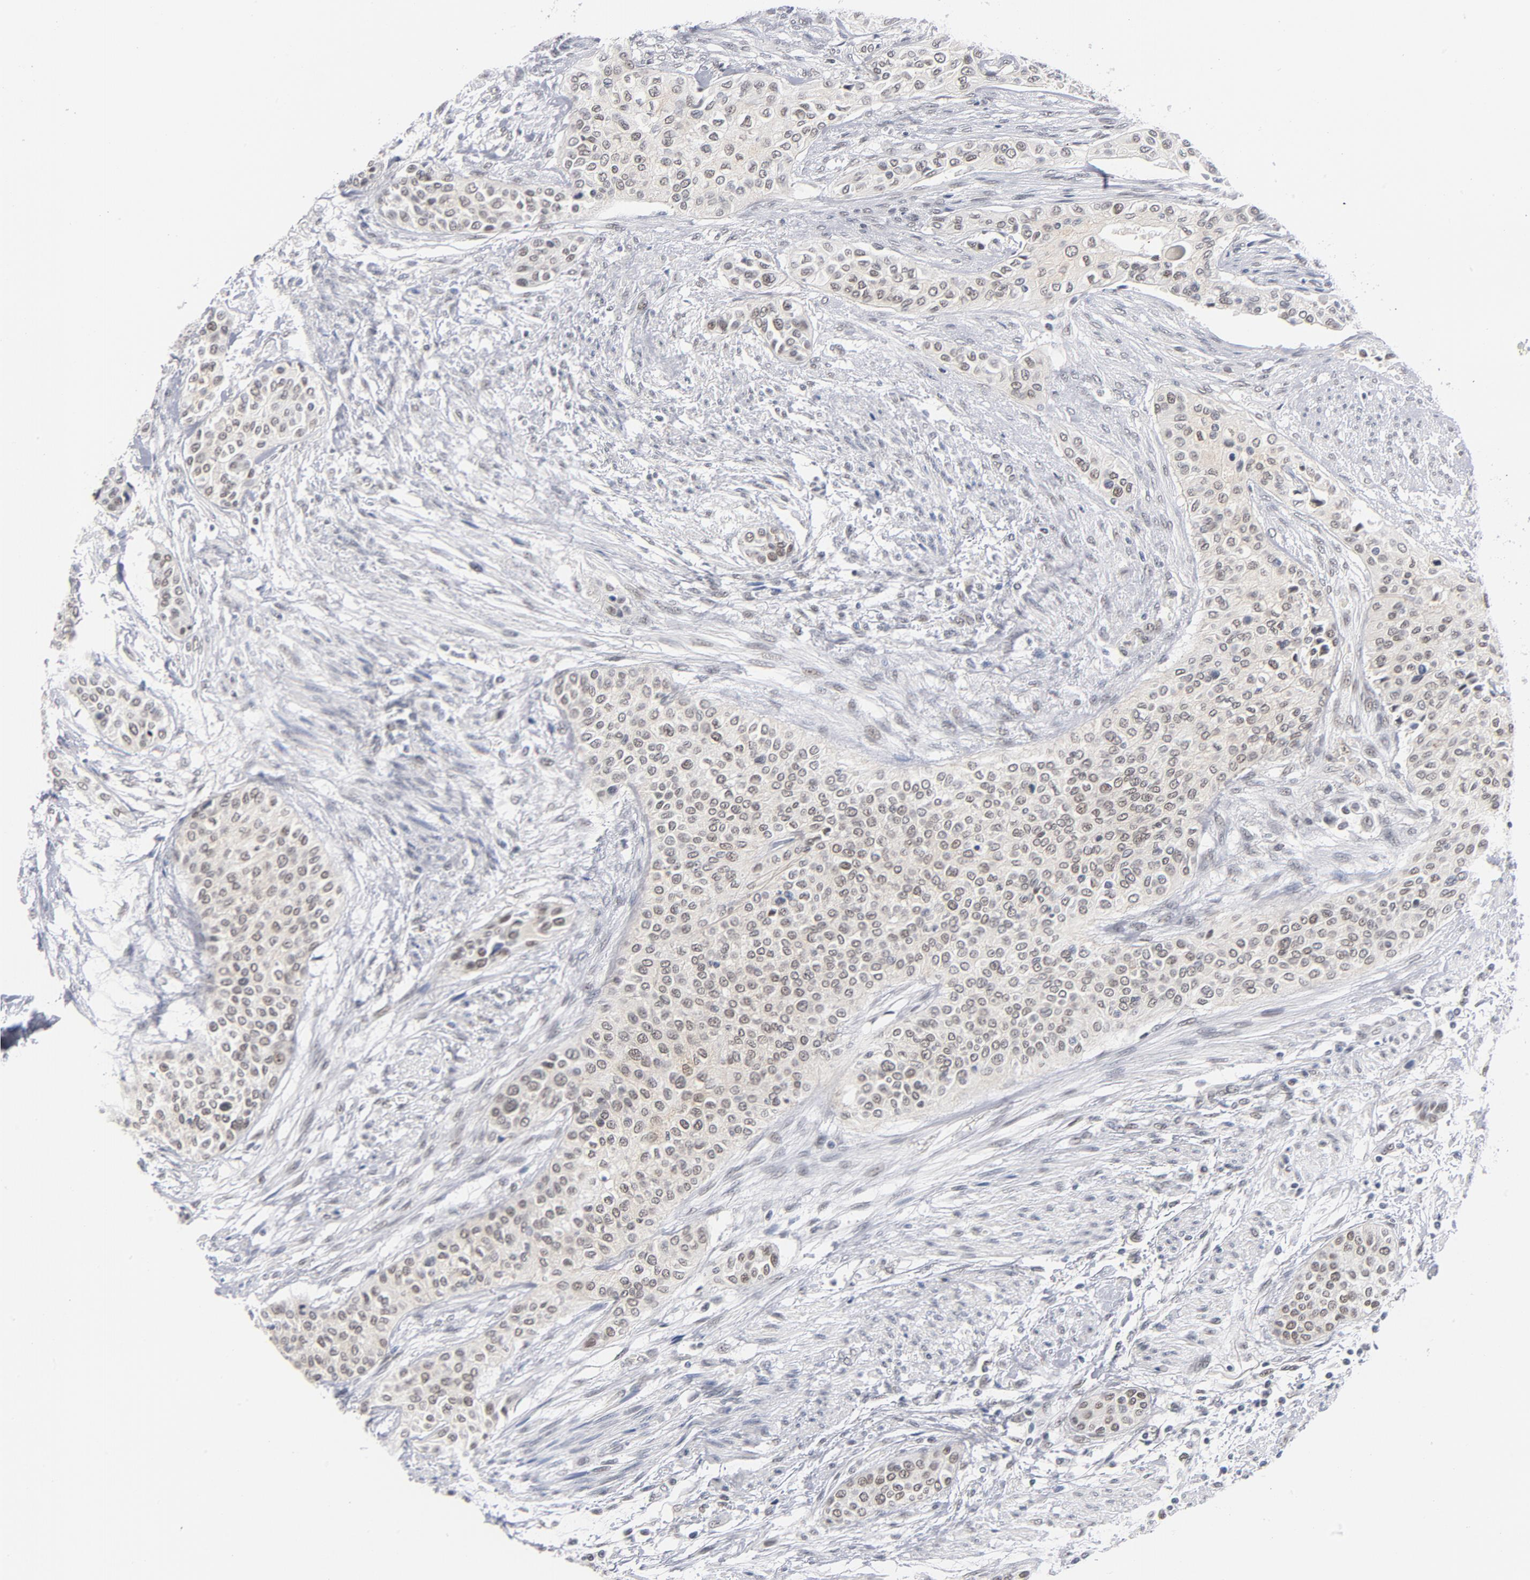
{"staining": {"intensity": "weak", "quantity": "25%-75%", "location": "nuclear"}, "tissue": "urothelial cancer", "cell_type": "Tumor cells", "image_type": "cancer", "snomed": [{"axis": "morphology", "description": "Urothelial carcinoma, High grade"}, {"axis": "topography", "description": "Urinary bladder"}], "caption": "Urothelial cancer stained with a brown dye displays weak nuclear positive expression in approximately 25%-75% of tumor cells.", "gene": "BAP1", "patient": {"sex": "male", "age": 74}}